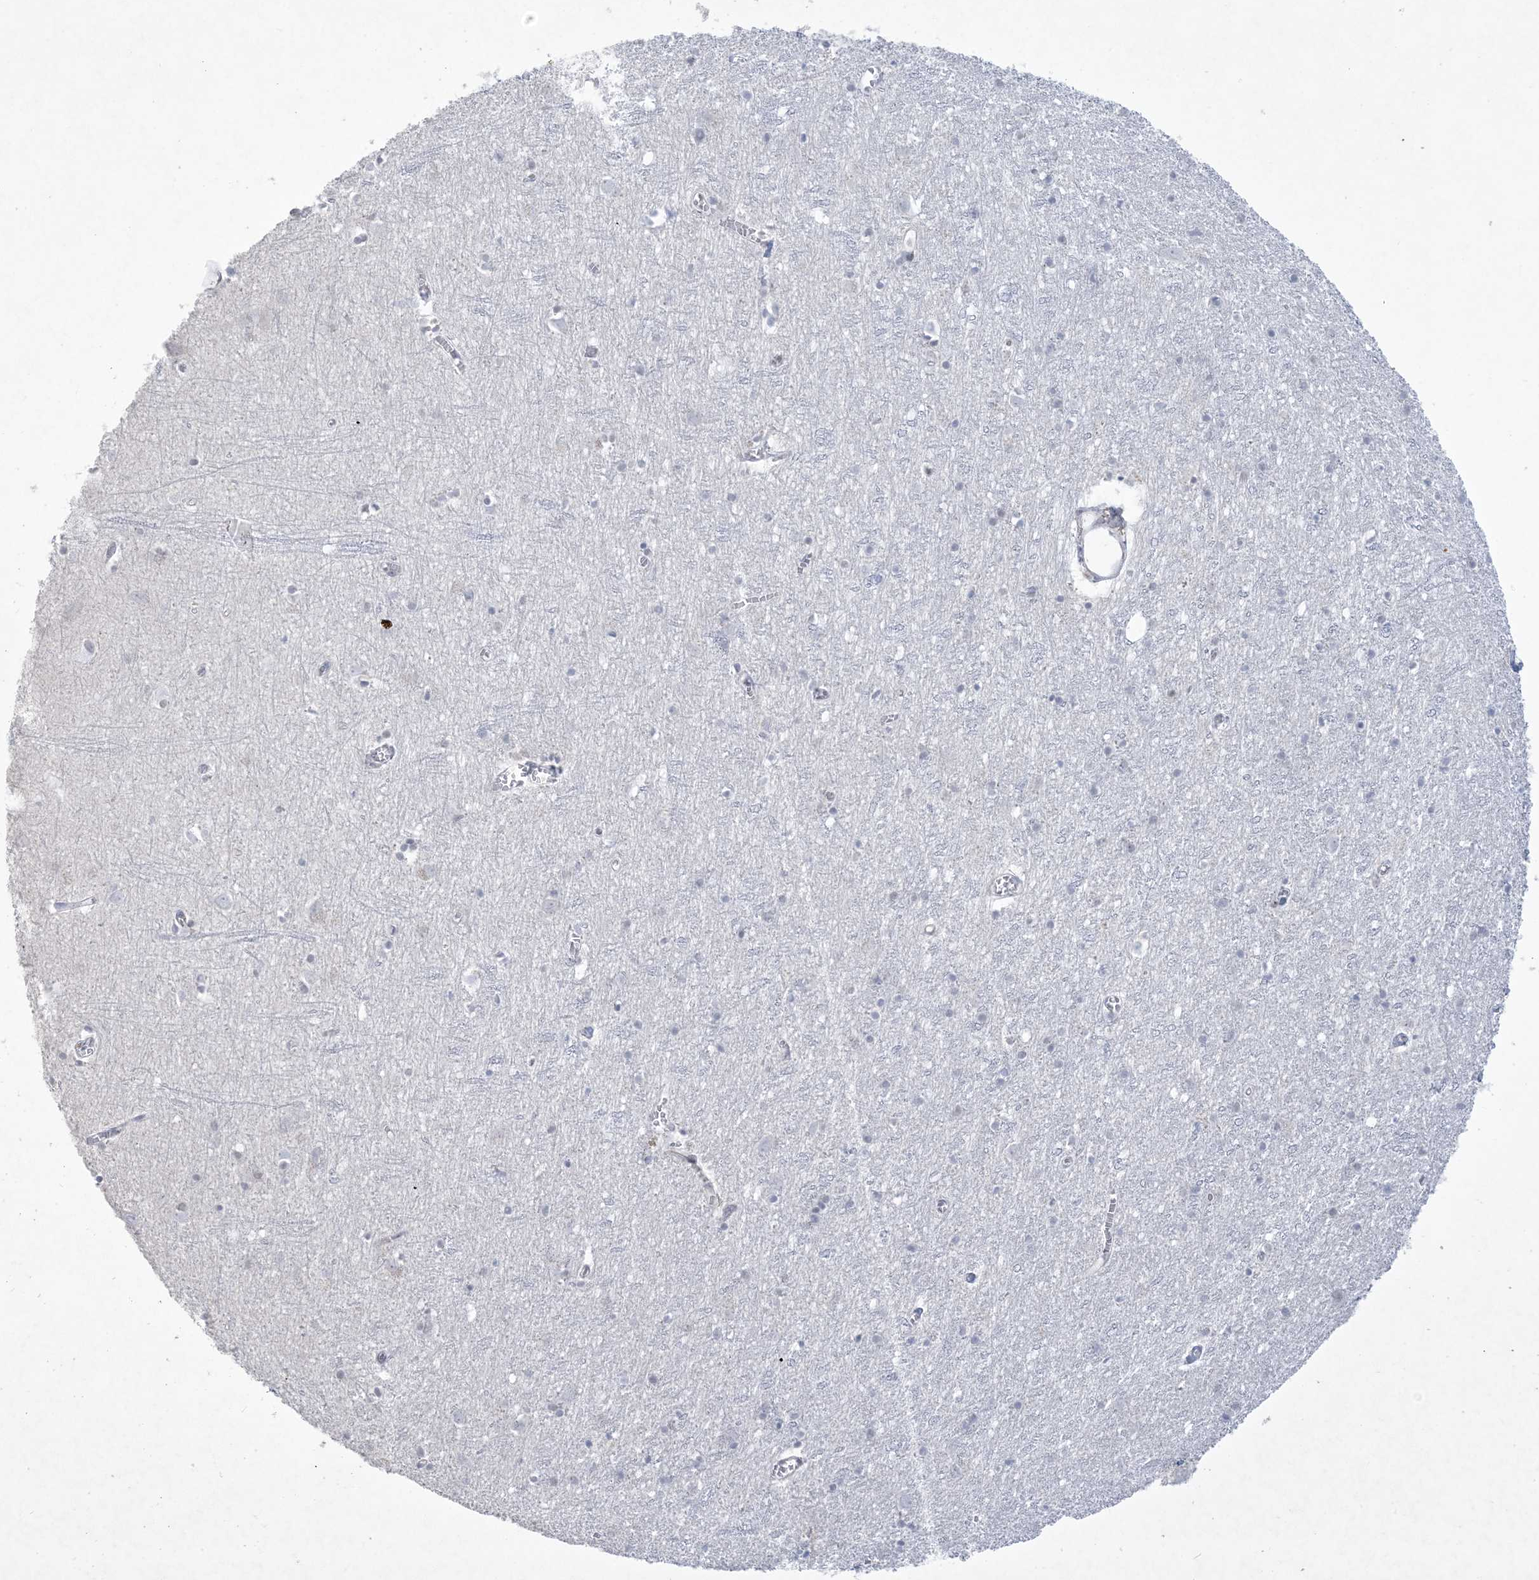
{"staining": {"intensity": "negative", "quantity": "none", "location": "none"}, "tissue": "cerebral cortex", "cell_type": "Endothelial cells", "image_type": "normal", "snomed": [{"axis": "morphology", "description": "Normal tissue, NOS"}, {"axis": "topography", "description": "Cerebral cortex"}], "caption": "IHC histopathology image of normal cerebral cortex: cerebral cortex stained with DAB reveals no significant protein positivity in endothelial cells. (DAB immunohistochemistry, high magnification).", "gene": "HOMEZ", "patient": {"sex": "female", "age": 64}}